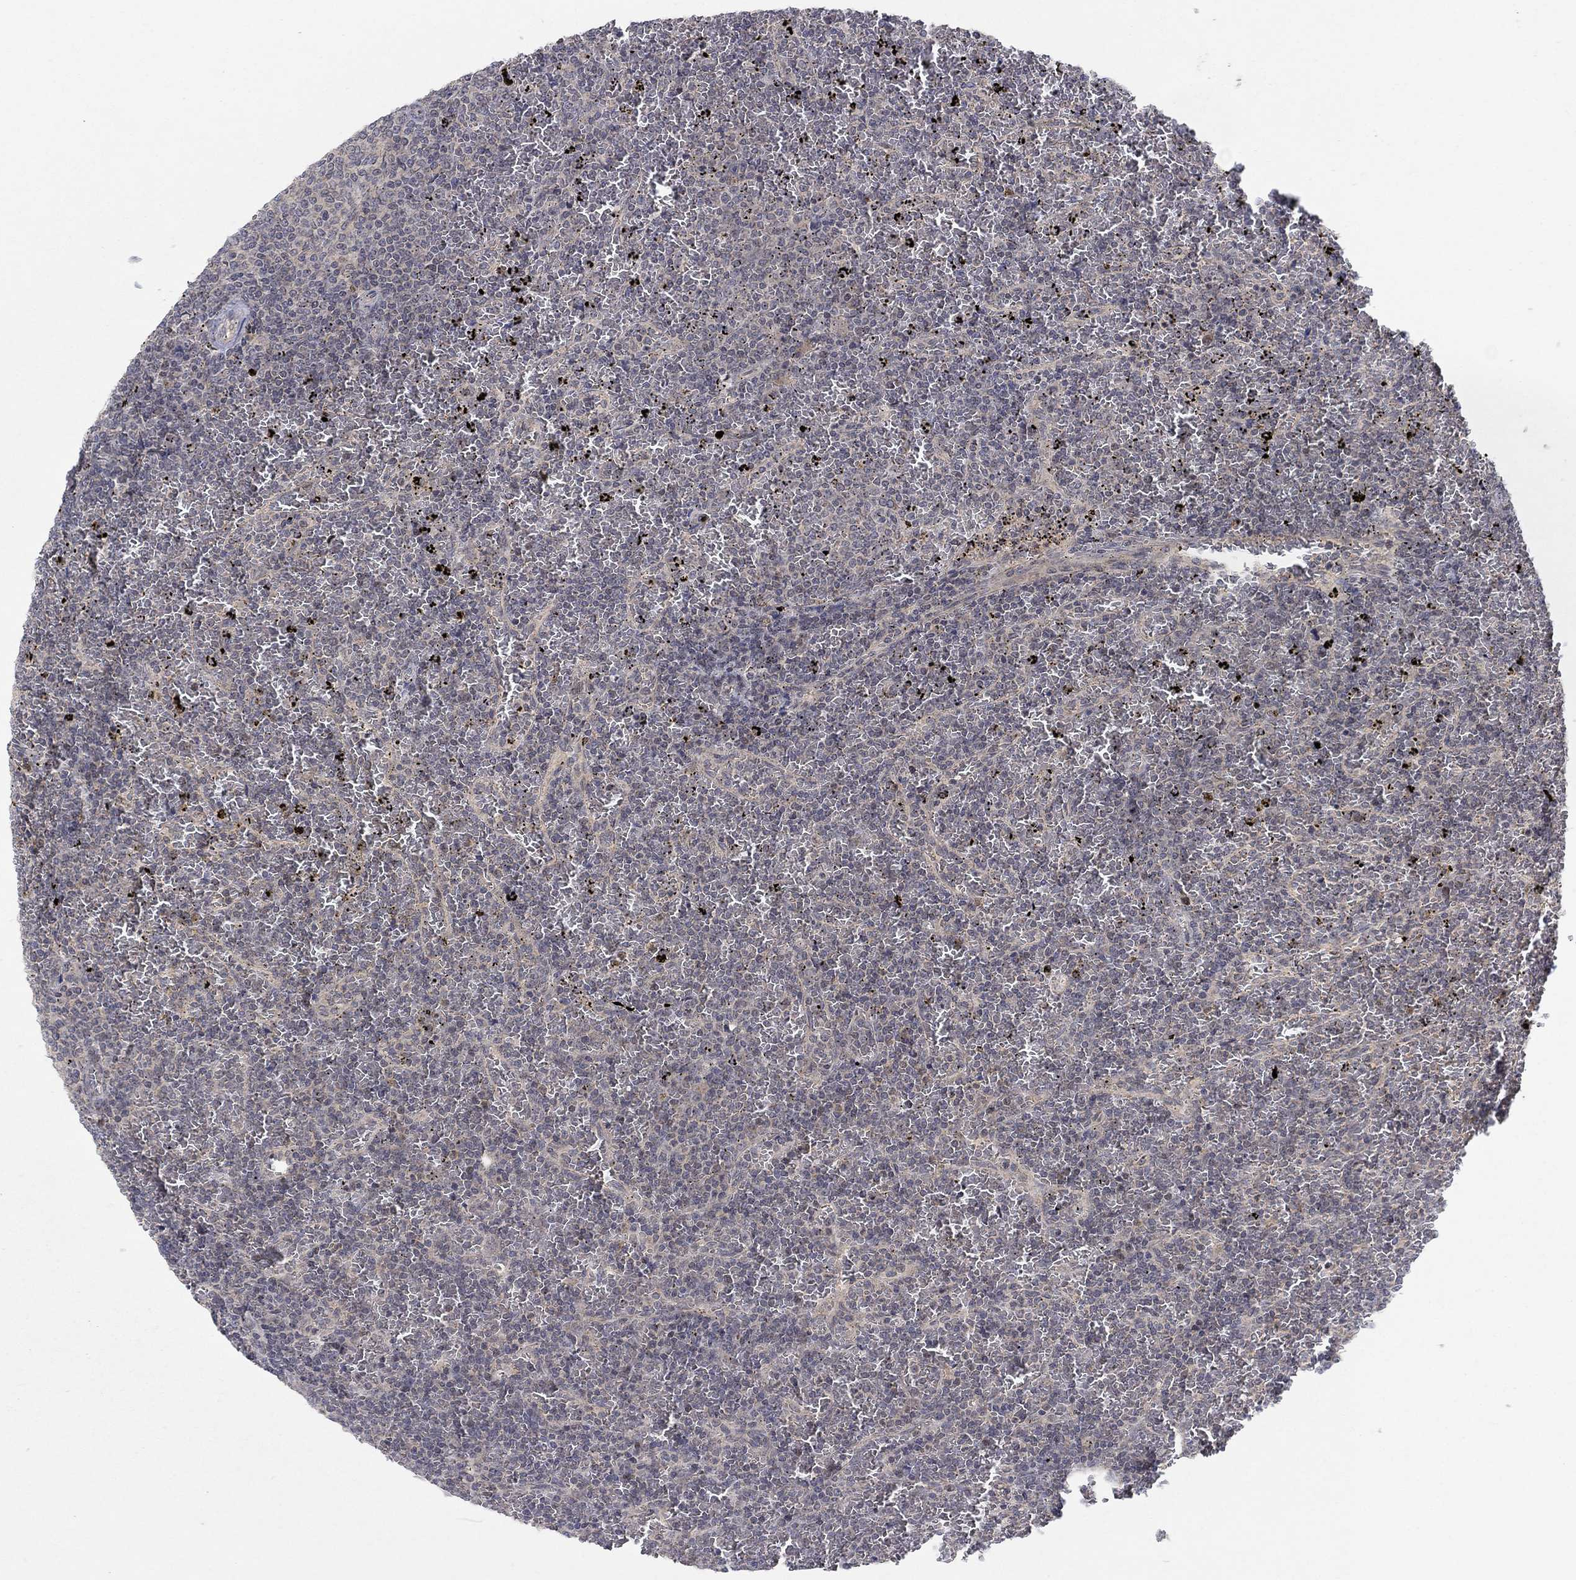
{"staining": {"intensity": "negative", "quantity": "none", "location": "none"}, "tissue": "lymphoma", "cell_type": "Tumor cells", "image_type": "cancer", "snomed": [{"axis": "morphology", "description": "Malignant lymphoma, non-Hodgkin's type, Low grade"}, {"axis": "topography", "description": "Spleen"}], "caption": "An IHC histopathology image of low-grade malignant lymphoma, non-Hodgkin's type is shown. There is no staining in tumor cells of low-grade malignant lymphoma, non-Hodgkin's type.", "gene": "IL4", "patient": {"sex": "female", "age": 77}}